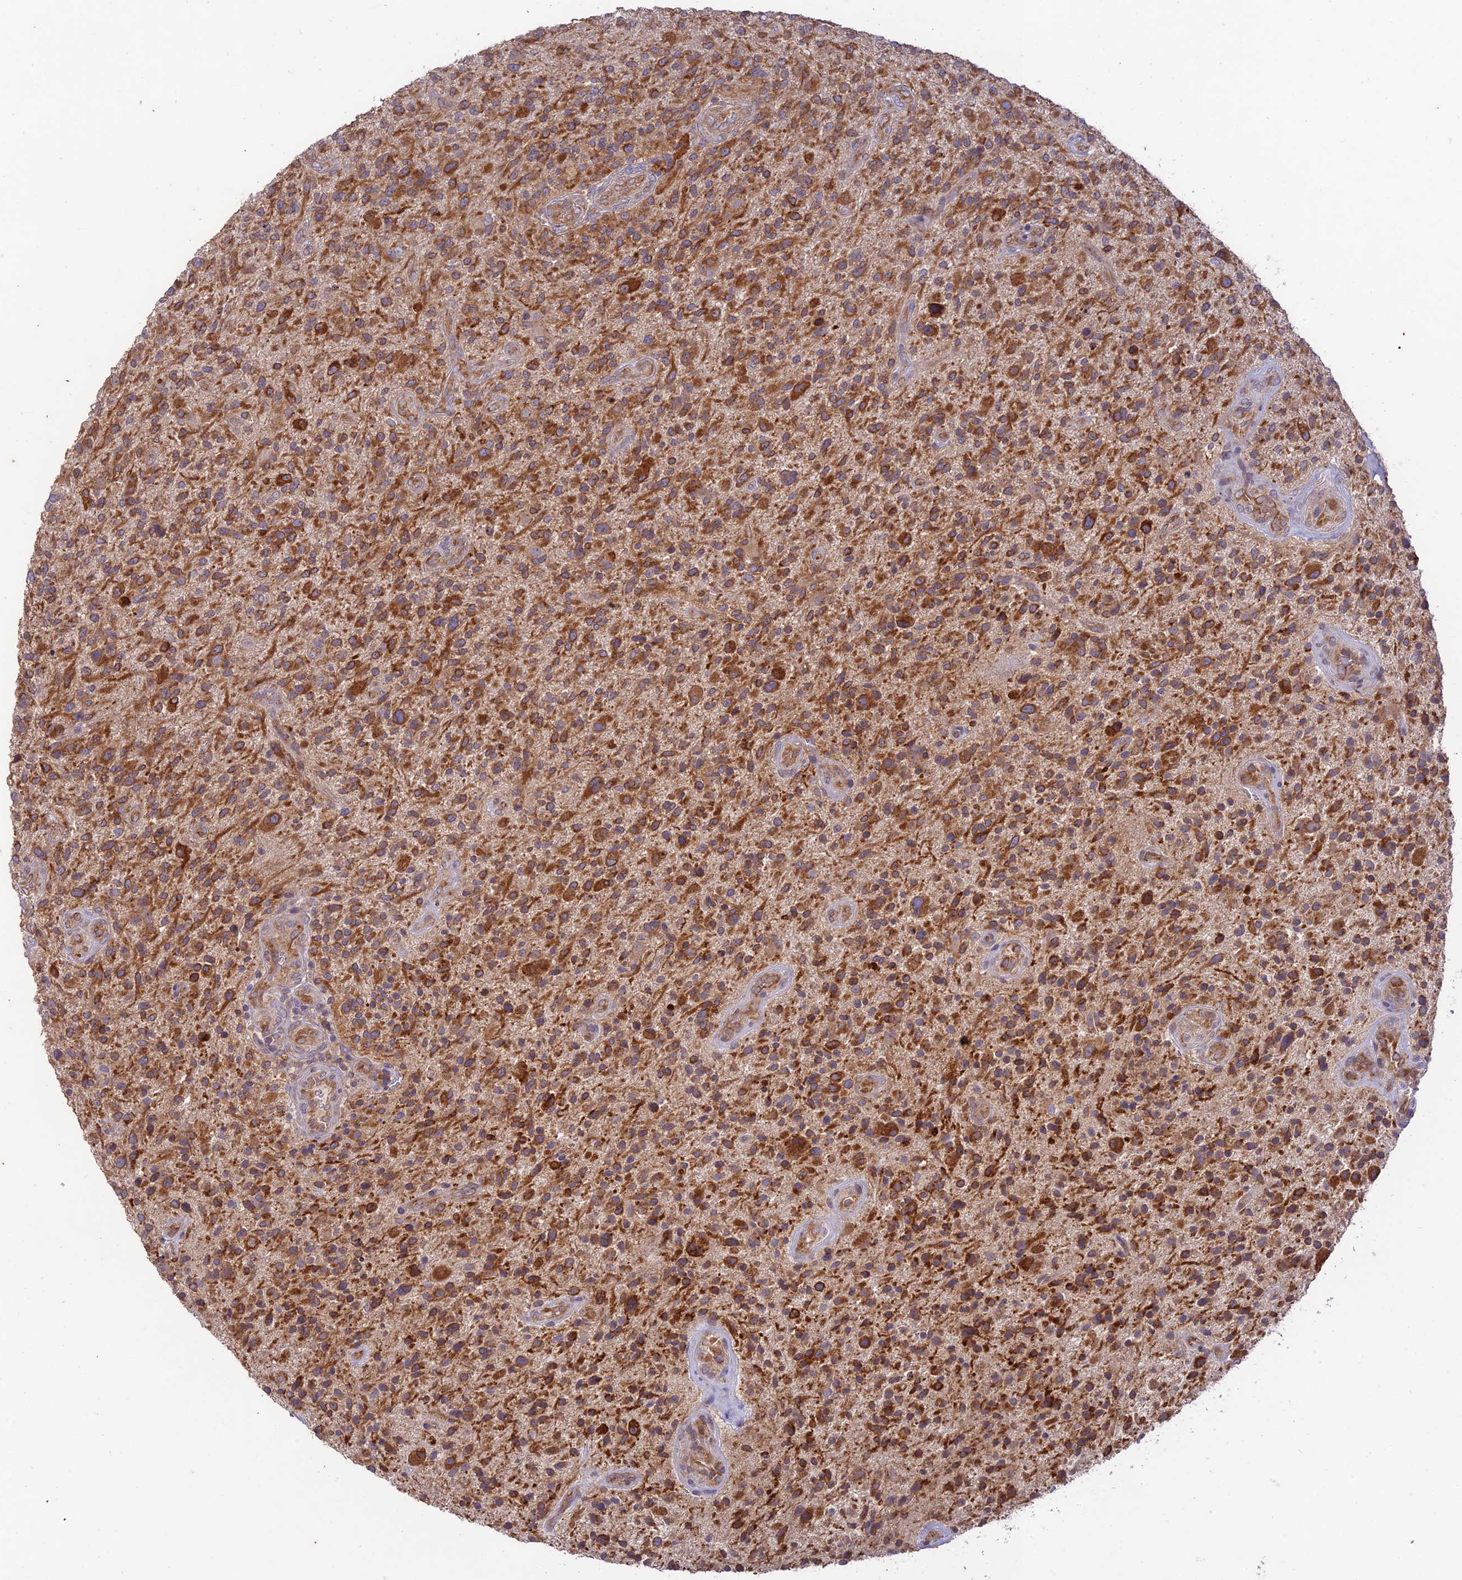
{"staining": {"intensity": "moderate", "quantity": ">75%", "location": "cytoplasmic/membranous"}, "tissue": "glioma", "cell_type": "Tumor cells", "image_type": "cancer", "snomed": [{"axis": "morphology", "description": "Glioma, malignant, High grade"}, {"axis": "topography", "description": "Brain"}], "caption": "DAB (3,3'-diaminobenzidine) immunohistochemical staining of malignant glioma (high-grade) demonstrates moderate cytoplasmic/membranous protein positivity in about >75% of tumor cells.", "gene": "TMEM259", "patient": {"sex": "male", "age": 47}}